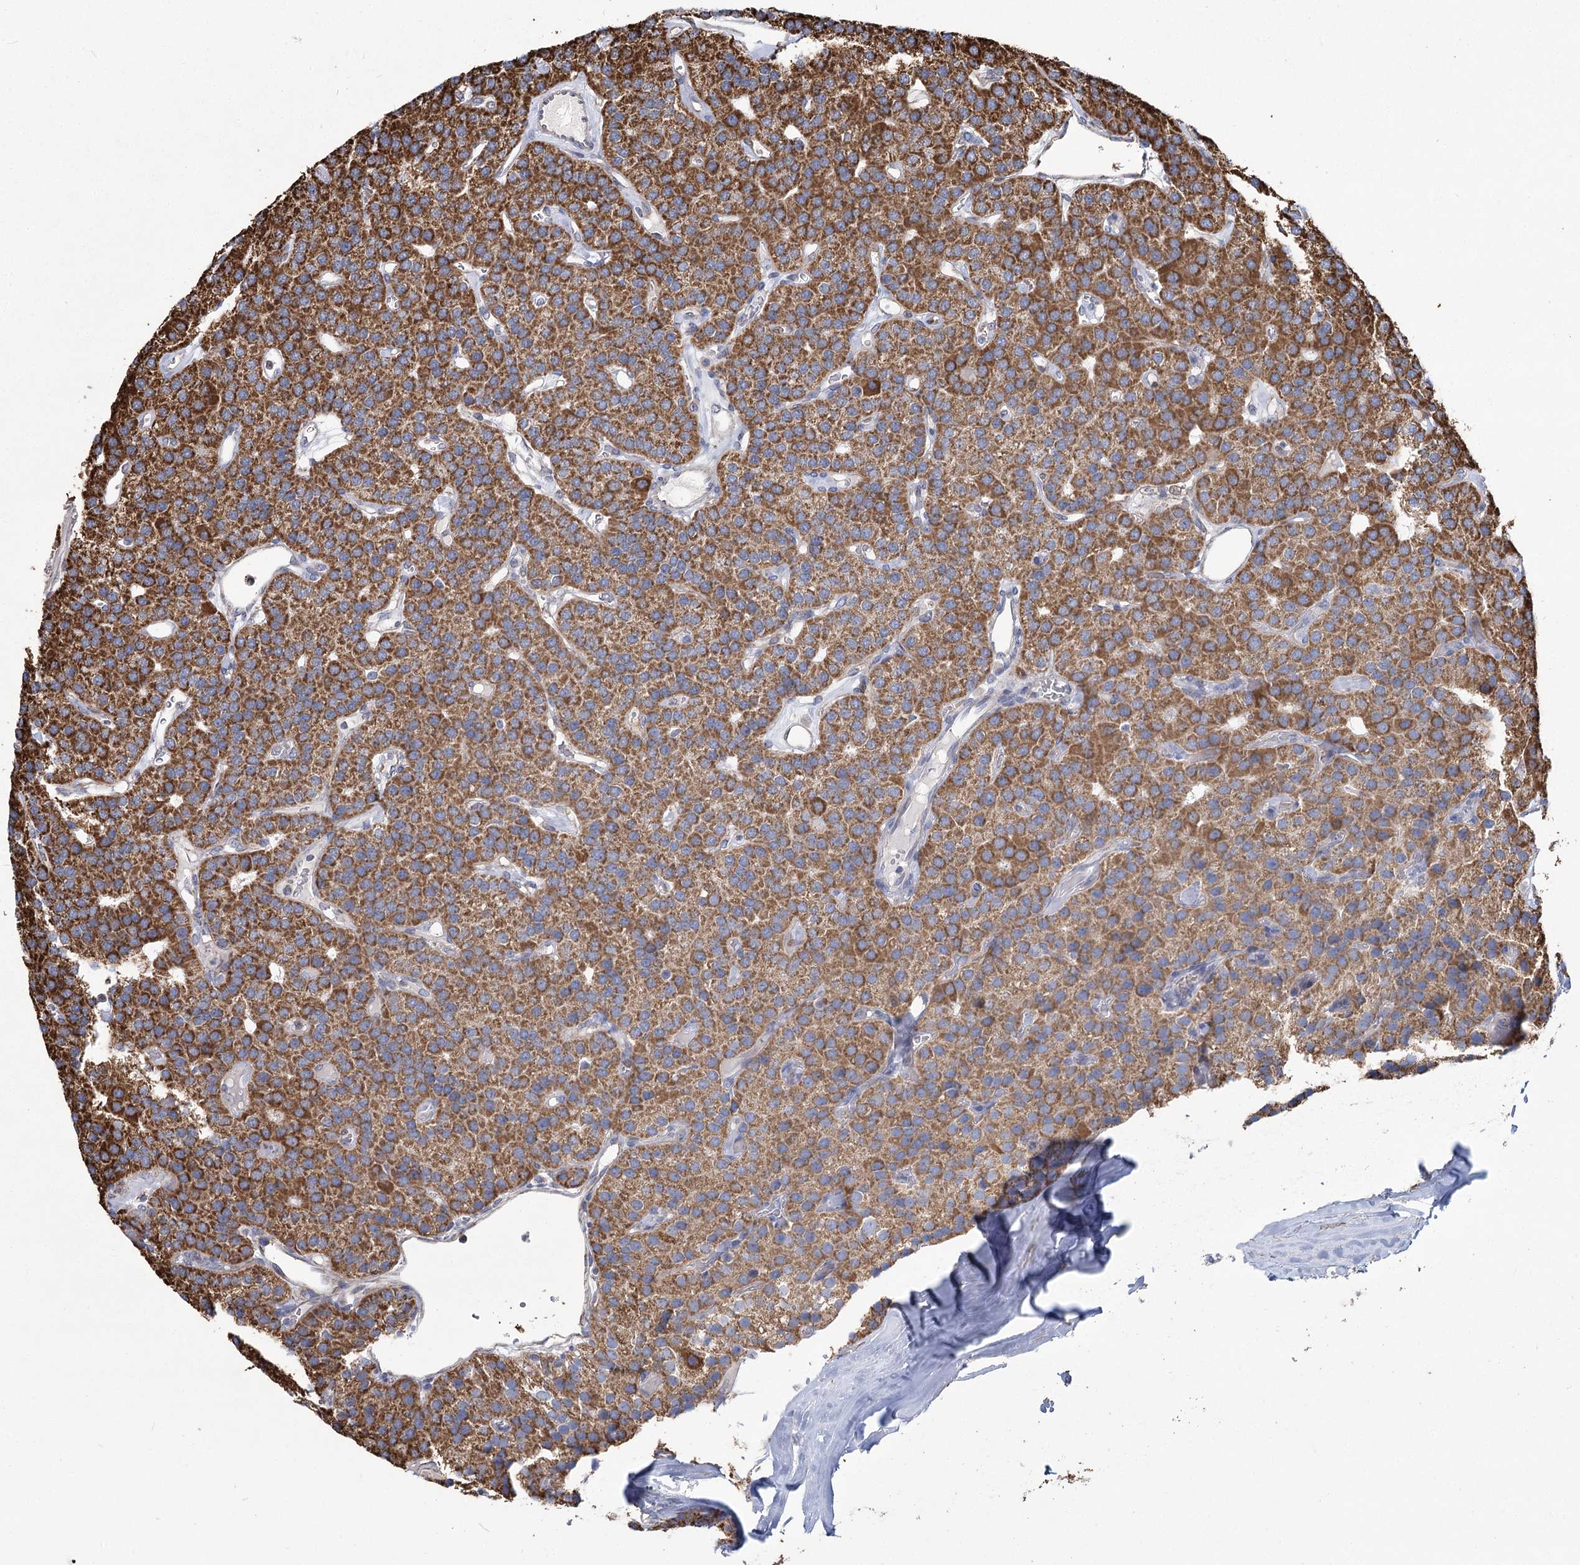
{"staining": {"intensity": "strong", "quantity": ">75%", "location": "cytoplasmic/membranous"}, "tissue": "parathyroid gland", "cell_type": "Glandular cells", "image_type": "normal", "snomed": [{"axis": "morphology", "description": "Normal tissue, NOS"}, {"axis": "morphology", "description": "Adenoma, NOS"}, {"axis": "topography", "description": "Parathyroid gland"}], "caption": "High-magnification brightfield microscopy of benign parathyroid gland stained with DAB (brown) and counterstained with hematoxylin (blue). glandular cells exhibit strong cytoplasmic/membranous staining is present in approximately>75% of cells.", "gene": "RANBP3L", "patient": {"sex": "female", "age": 86}}